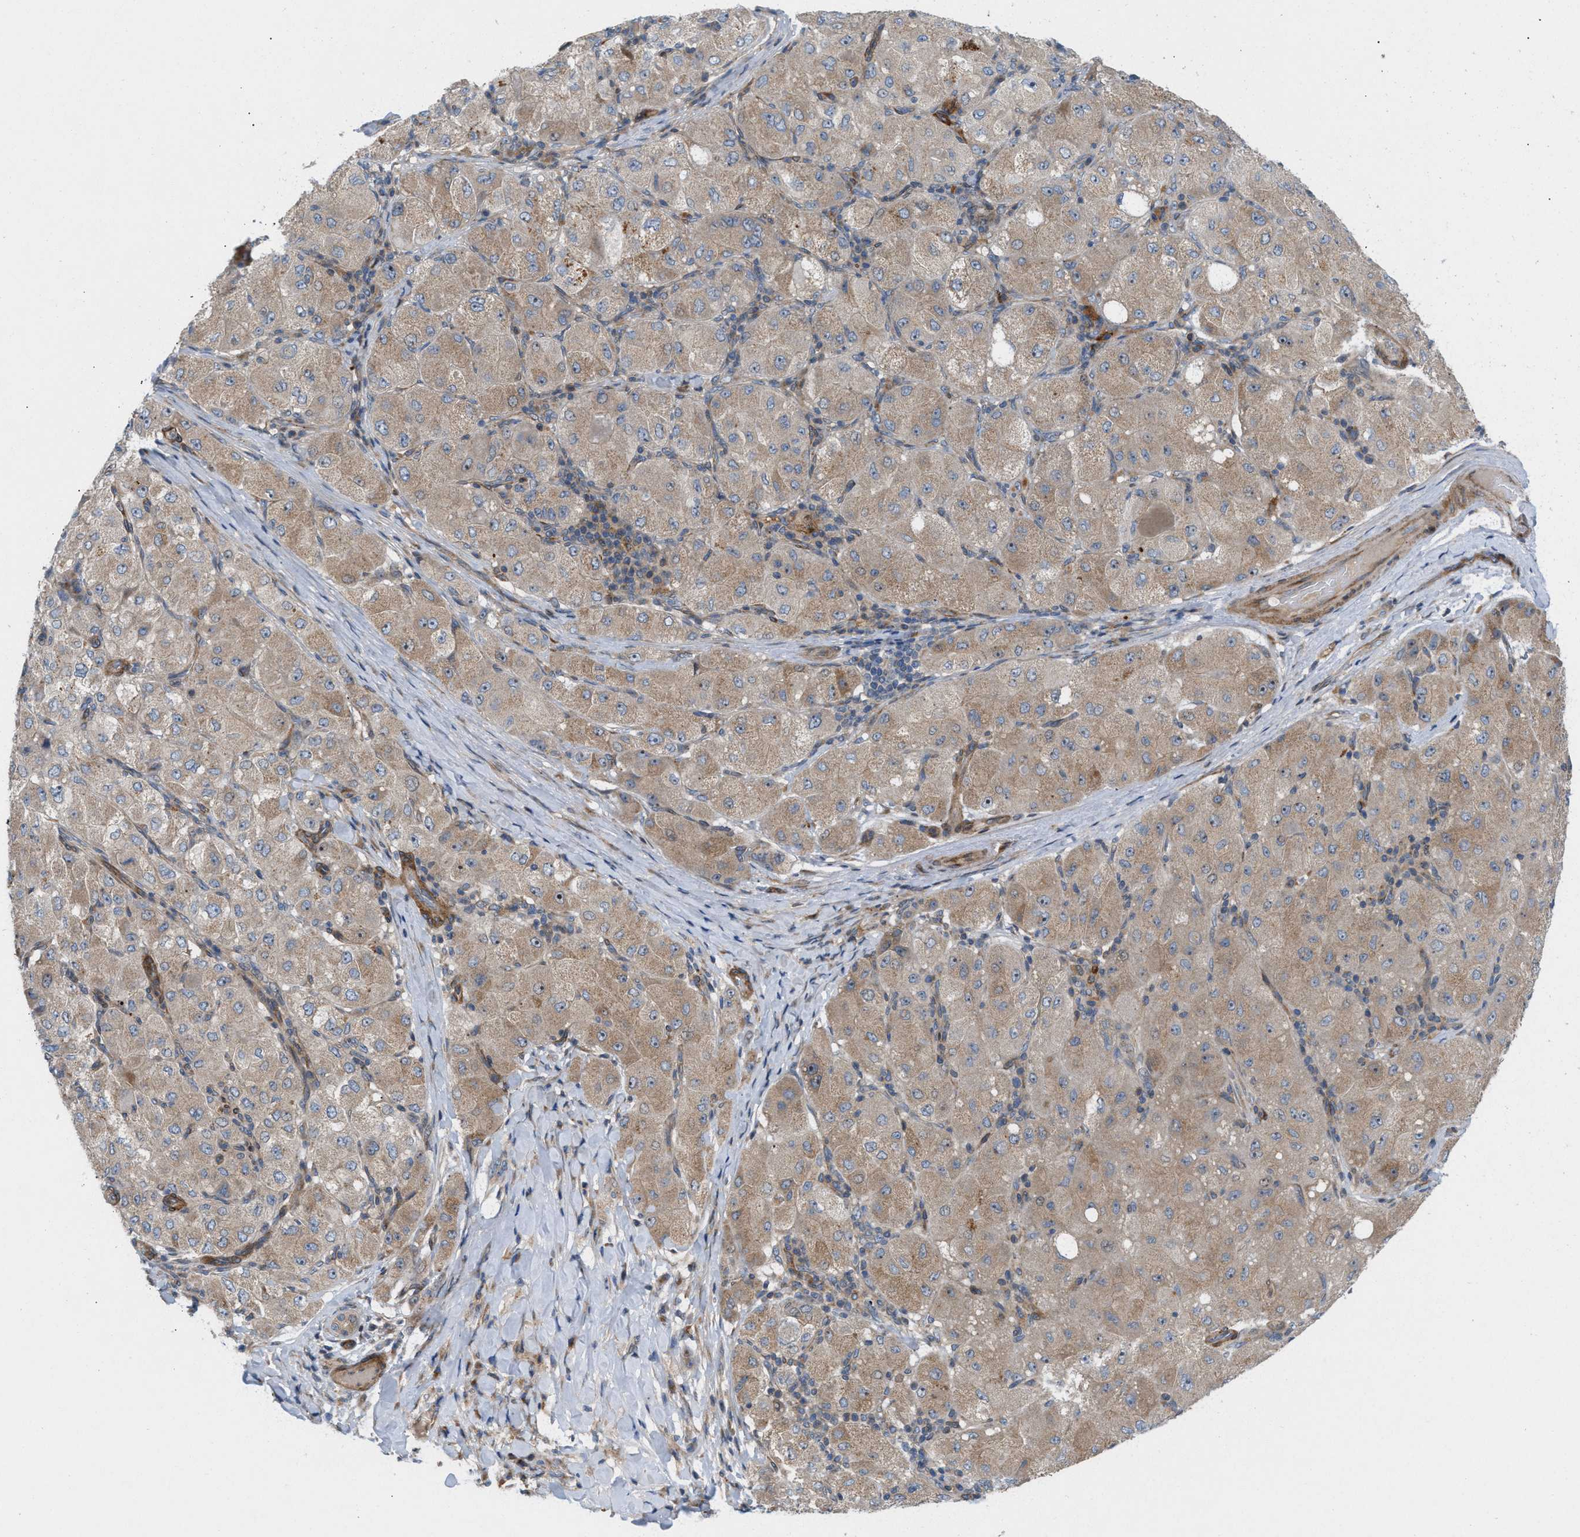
{"staining": {"intensity": "moderate", "quantity": ">75%", "location": "cytoplasmic/membranous,nuclear"}, "tissue": "liver cancer", "cell_type": "Tumor cells", "image_type": "cancer", "snomed": [{"axis": "morphology", "description": "Carcinoma, Hepatocellular, NOS"}, {"axis": "topography", "description": "Liver"}], "caption": "IHC of human liver cancer exhibits medium levels of moderate cytoplasmic/membranous and nuclear positivity in about >75% of tumor cells. (Brightfield microscopy of DAB IHC at high magnification).", "gene": "CYB5D1", "patient": {"sex": "male", "age": 80}}